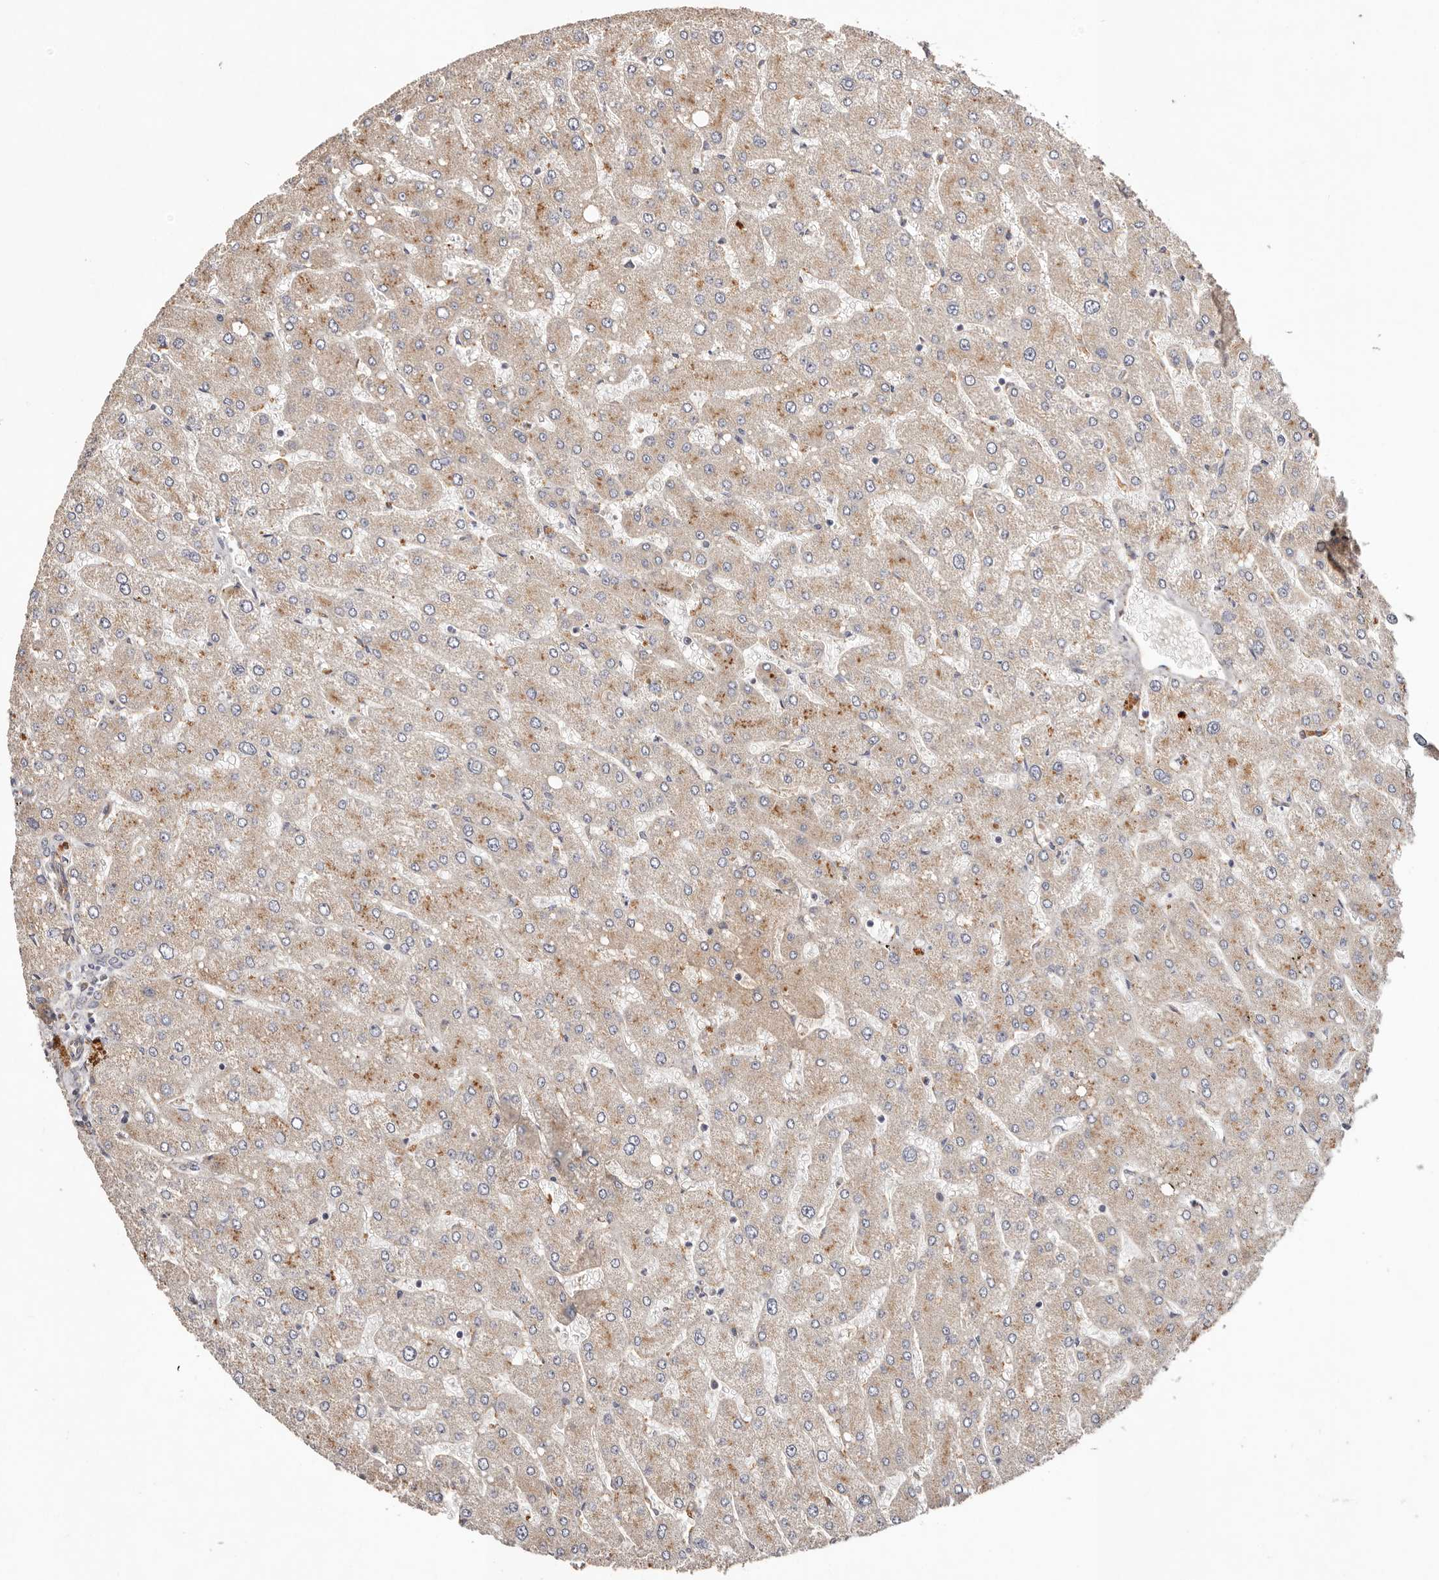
{"staining": {"intensity": "negative", "quantity": "none", "location": "none"}, "tissue": "liver", "cell_type": "Cholangiocytes", "image_type": "normal", "snomed": [{"axis": "morphology", "description": "Normal tissue, NOS"}, {"axis": "topography", "description": "Liver"}], "caption": "Cholangiocytes show no significant protein expression in normal liver. (Stains: DAB immunohistochemistry with hematoxylin counter stain, Microscopy: brightfield microscopy at high magnification).", "gene": "MACF1", "patient": {"sex": "male", "age": 55}}